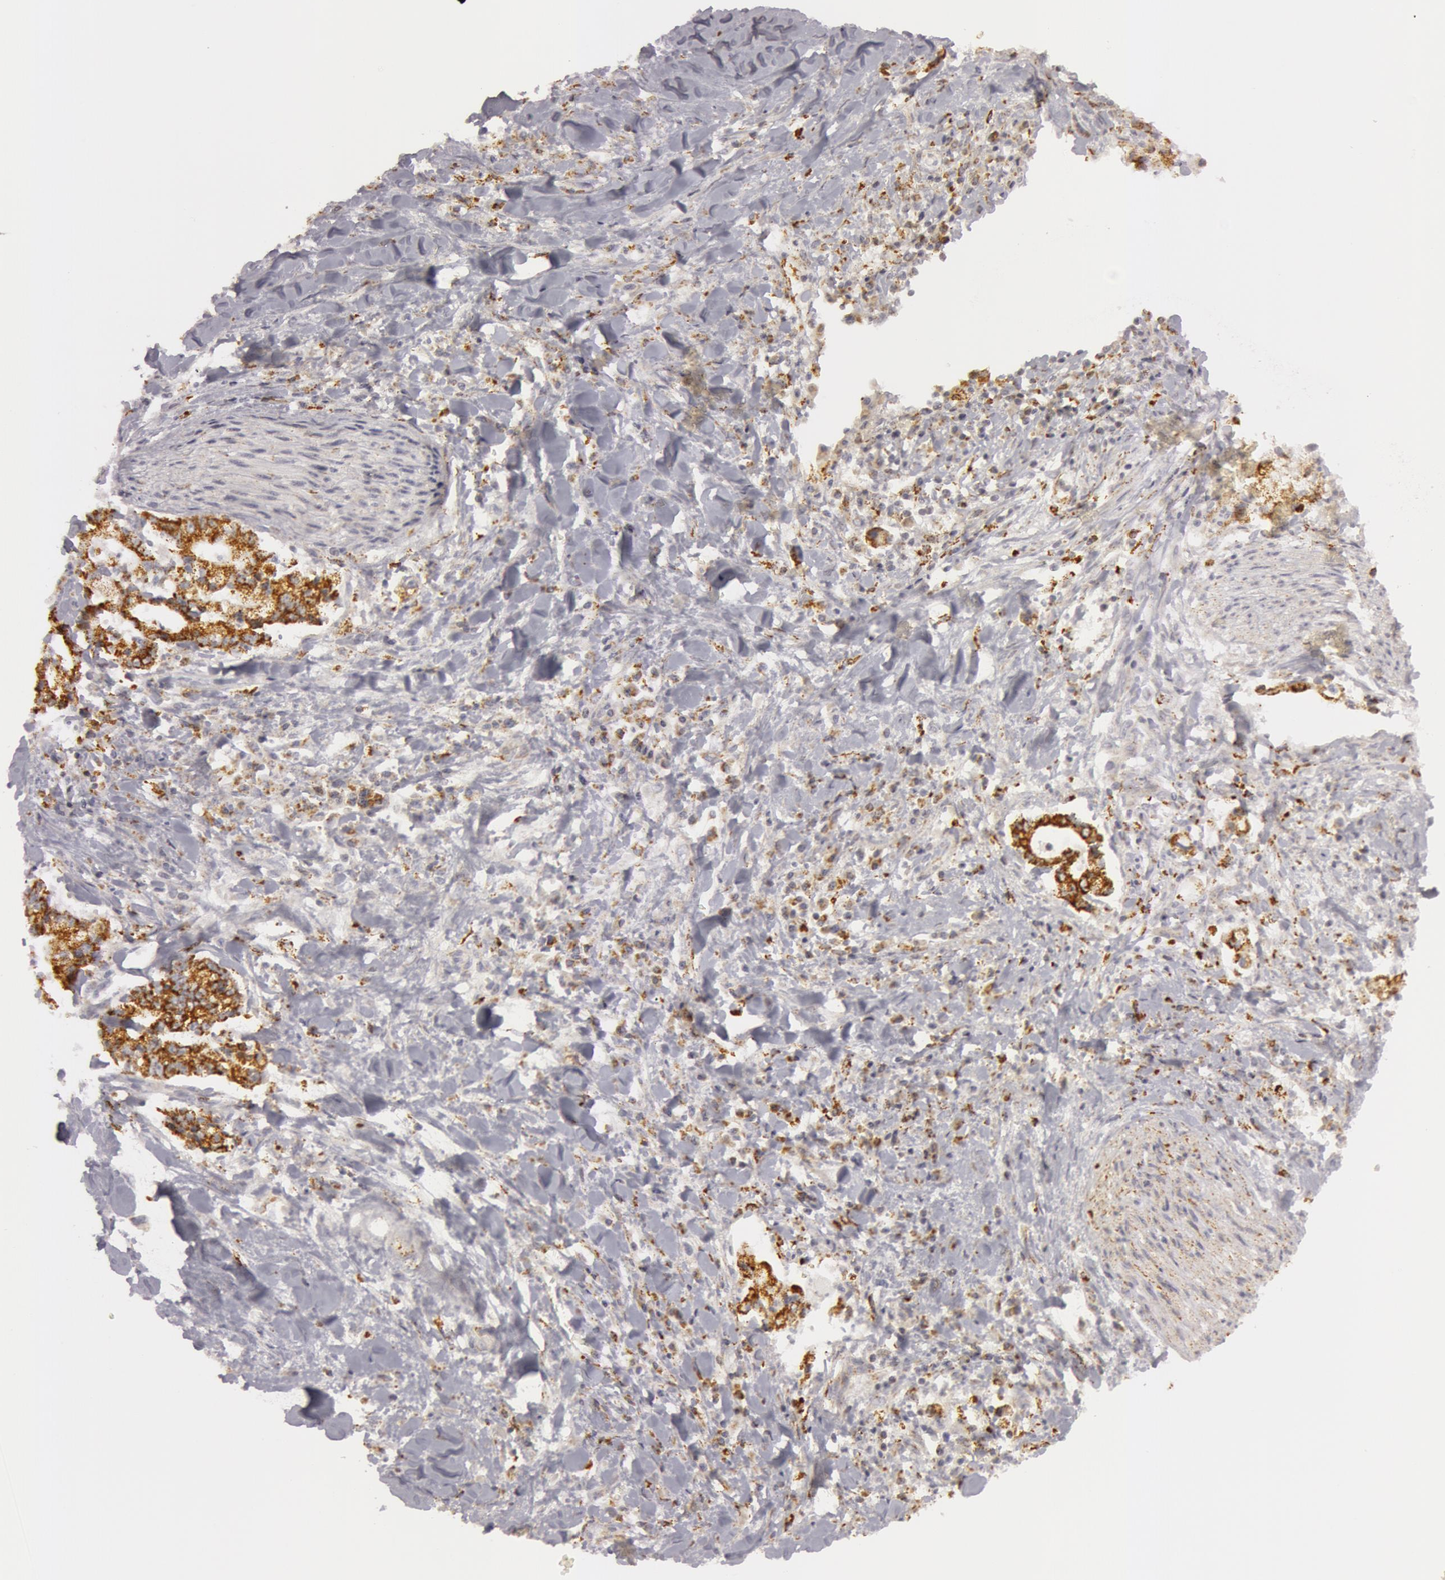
{"staining": {"intensity": "moderate", "quantity": ">75%", "location": "cytoplasmic/membranous"}, "tissue": "liver cancer", "cell_type": "Tumor cells", "image_type": "cancer", "snomed": [{"axis": "morphology", "description": "Cholangiocarcinoma"}, {"axis": "topography", "description": "Liver"}], "caption": "High-magnification brightfield microscopy of cholangiocarcinoma (liver) stained with DAB (brown) and counterstained with hematoxylin (blue). tumor cells exhibit moderate cytoplasmic/membranous staining is identified in about>75% of cells. (brown staining indicates protein expression, while blue staining denotes nuclei).", "gene": "C7", "patient": {"sex": "male", "age": 57}}